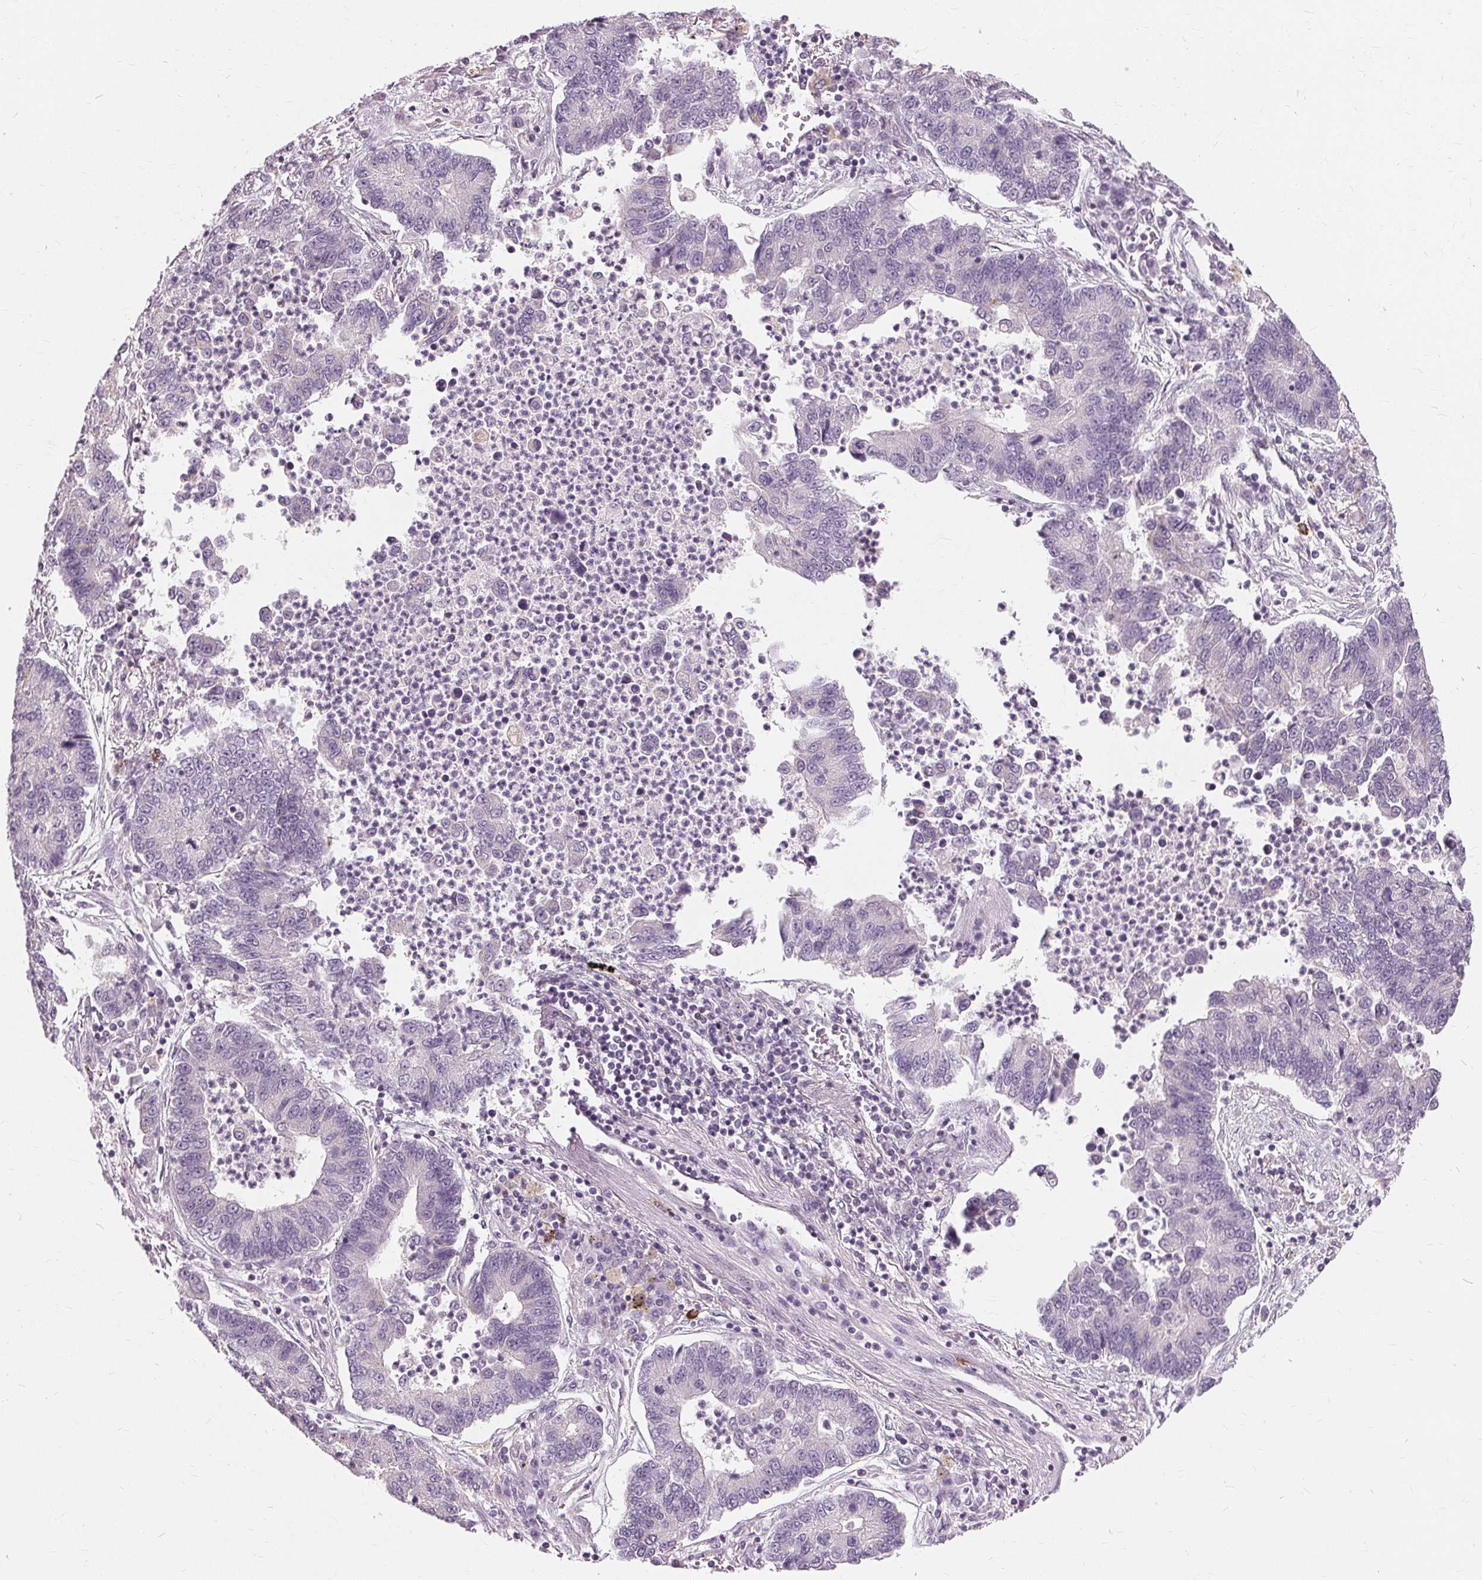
{"staining": {"intensity": "negative", "quantity": "none", "location": "none"}, "tissue": "lung cancer", "cell_type": "Tumor cells", "image_type": "cancer", "snomed": [{"axis": "morphology", "description": "Adenocarcinoma, NOS"}, {"axis": "topography", "description": "Lung"}], "caption": "The histopathology image reveals no staining of tumor cells in adenocarcinoma (lung).", "gene": "SIGLEC6", "patient": {"sex": "female", "age": 57}}